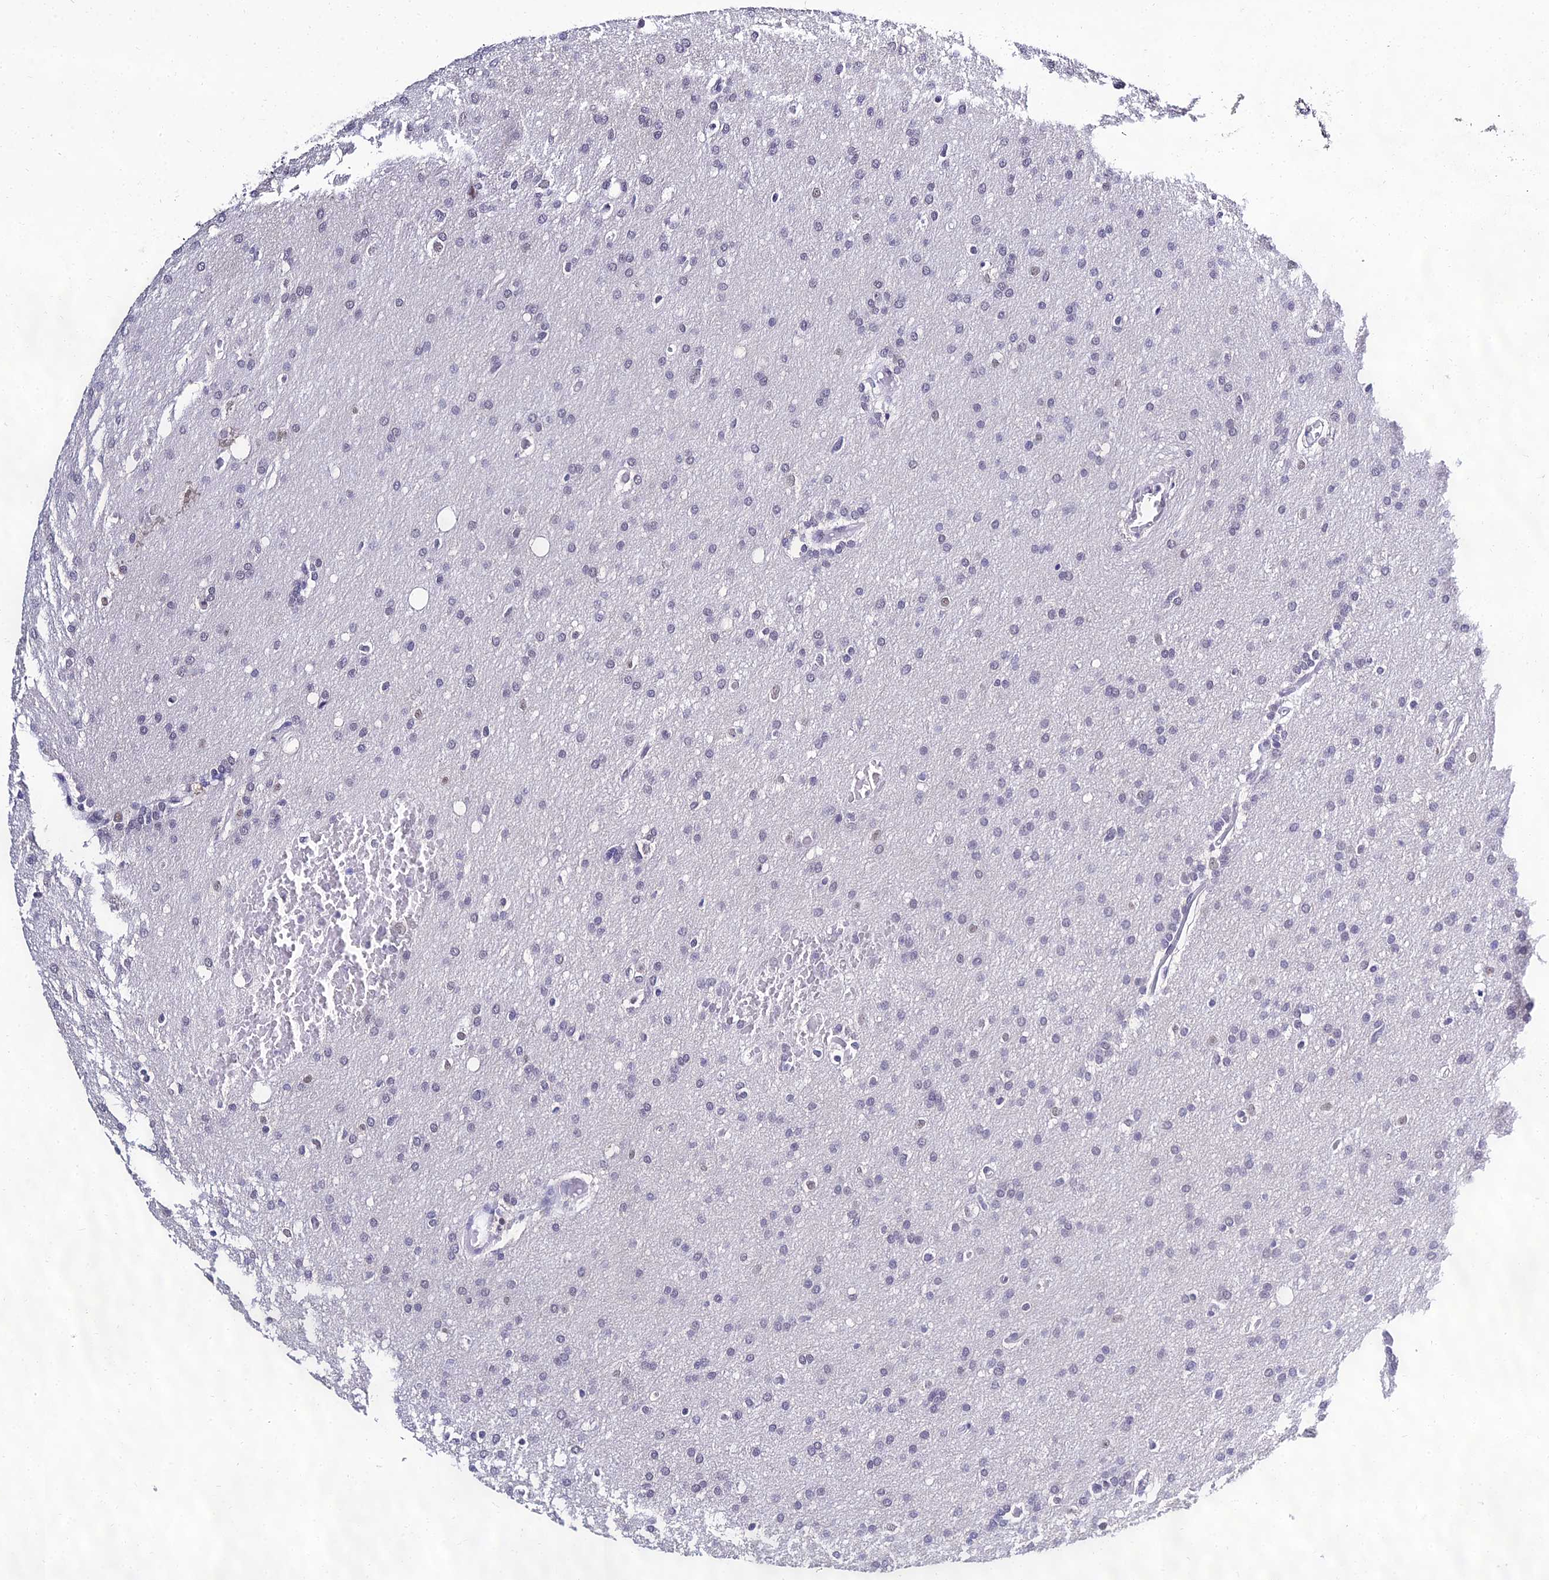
{"staining": {"intensity": "negative", "quantity": "none", "location": "none"}, "tissue": "glioma", "cell_type": "Tumor cells", "image_type": "cancer", "snomed": [{"axis": "morphology", "description": "Glioma, malignant, High grade"}, {"axis": "topography", "description": "Cerebral cortex"}], "caption": "There is no significant expression in tumor cells of glioma.", "gene": "PPP4R2", "patient": {"sex": "female", "age": 36}}